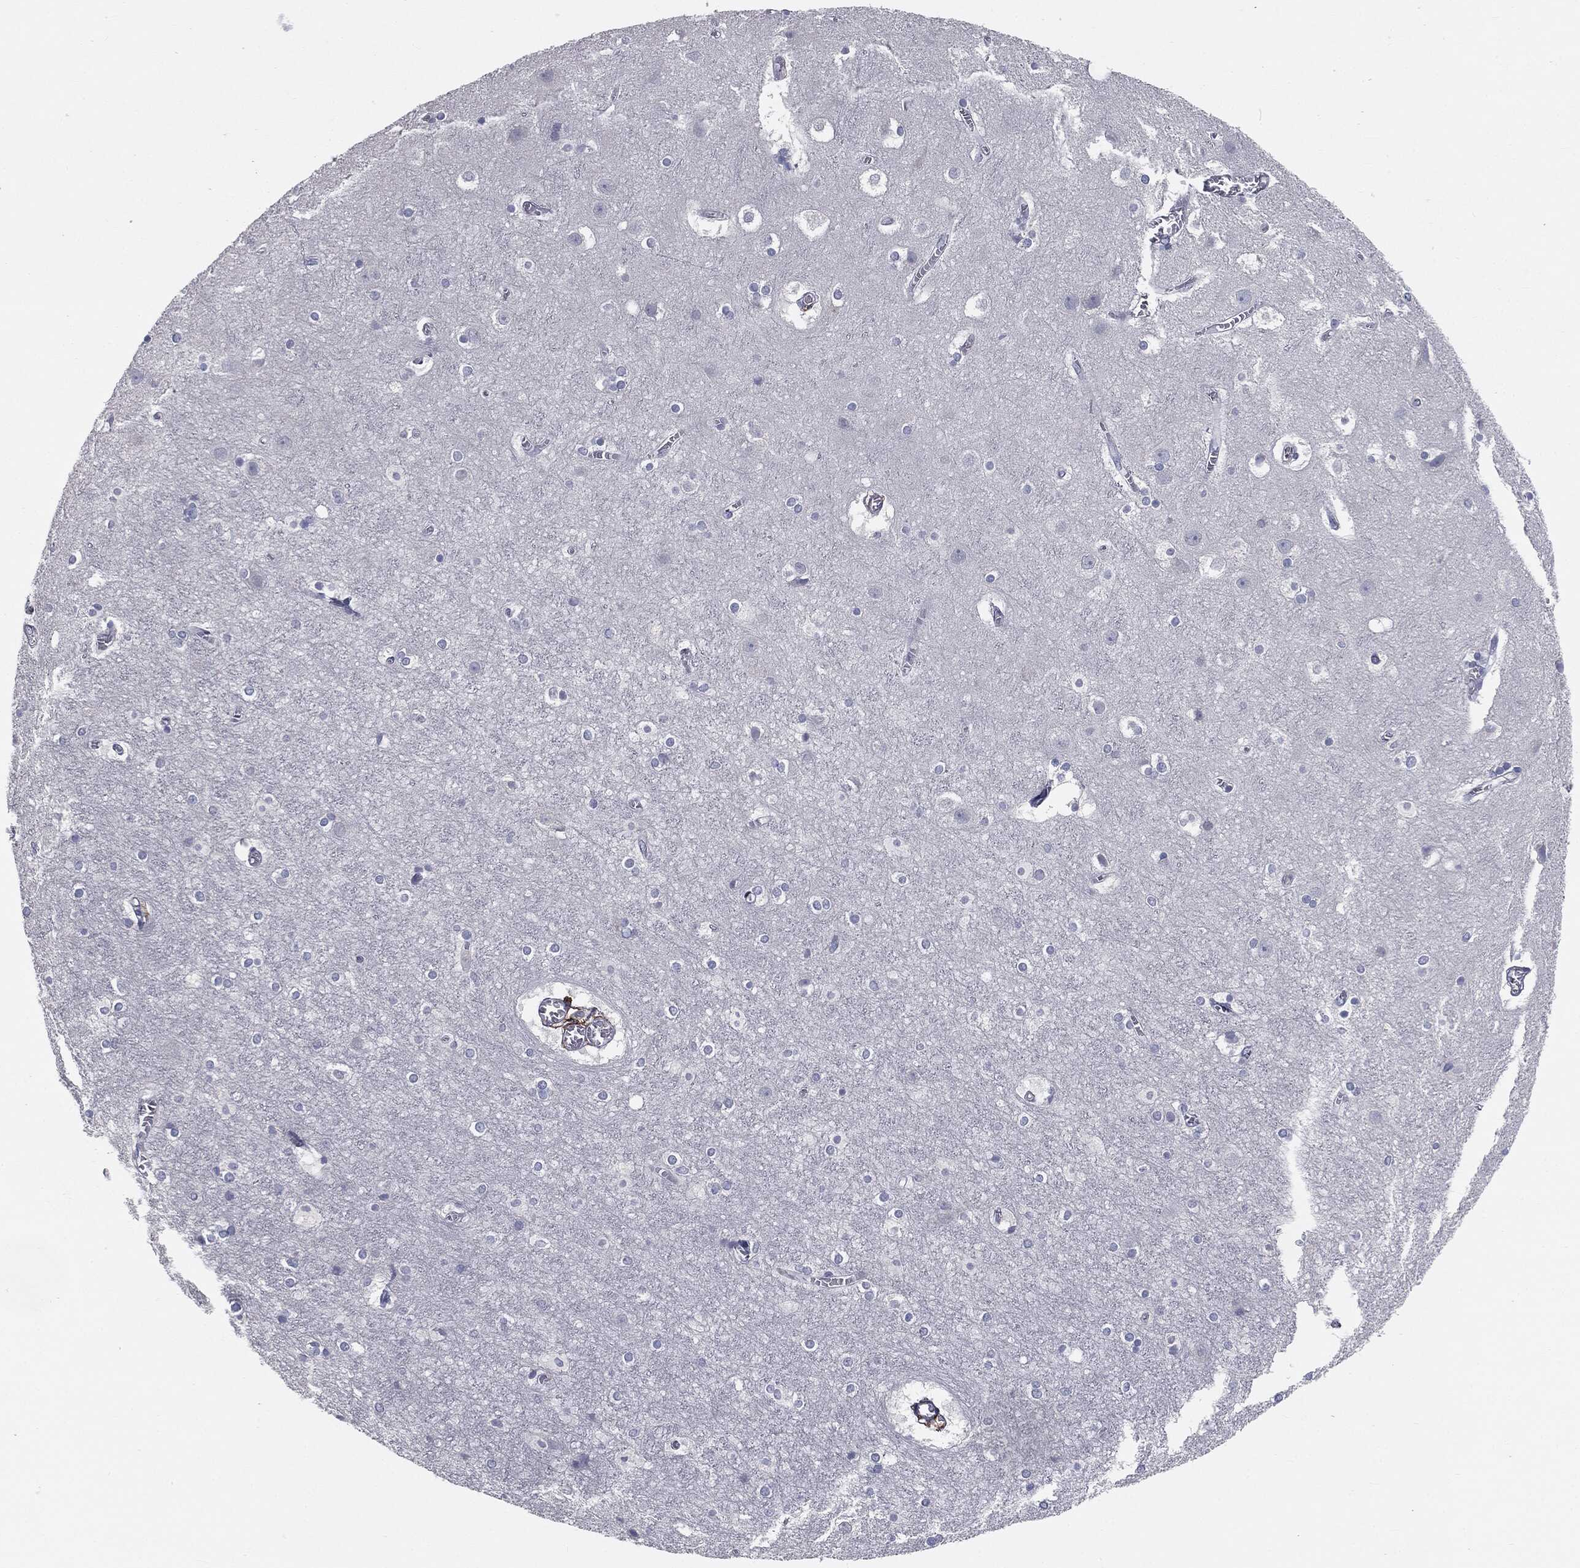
{"staining": {"intensity": "negative", "quantity": "none", "location": "none"}, "tissue": "cerebral cortex", "cell_type": "Endothelial cells", "image_type": "normal", "snomed": [{"axis": "morphology", "description": "Normal tissue, NOS"}, {"axis": "topography", "description": "Cerebral cortex"}], "caption": "A high-resolution image shows immunohistochemistry staining of unremarkable cerebral cortex, which reveals no significant staining in endothelial cells.", "gene": "CAV3", "patient": {"sex": "male", "age": 59}}